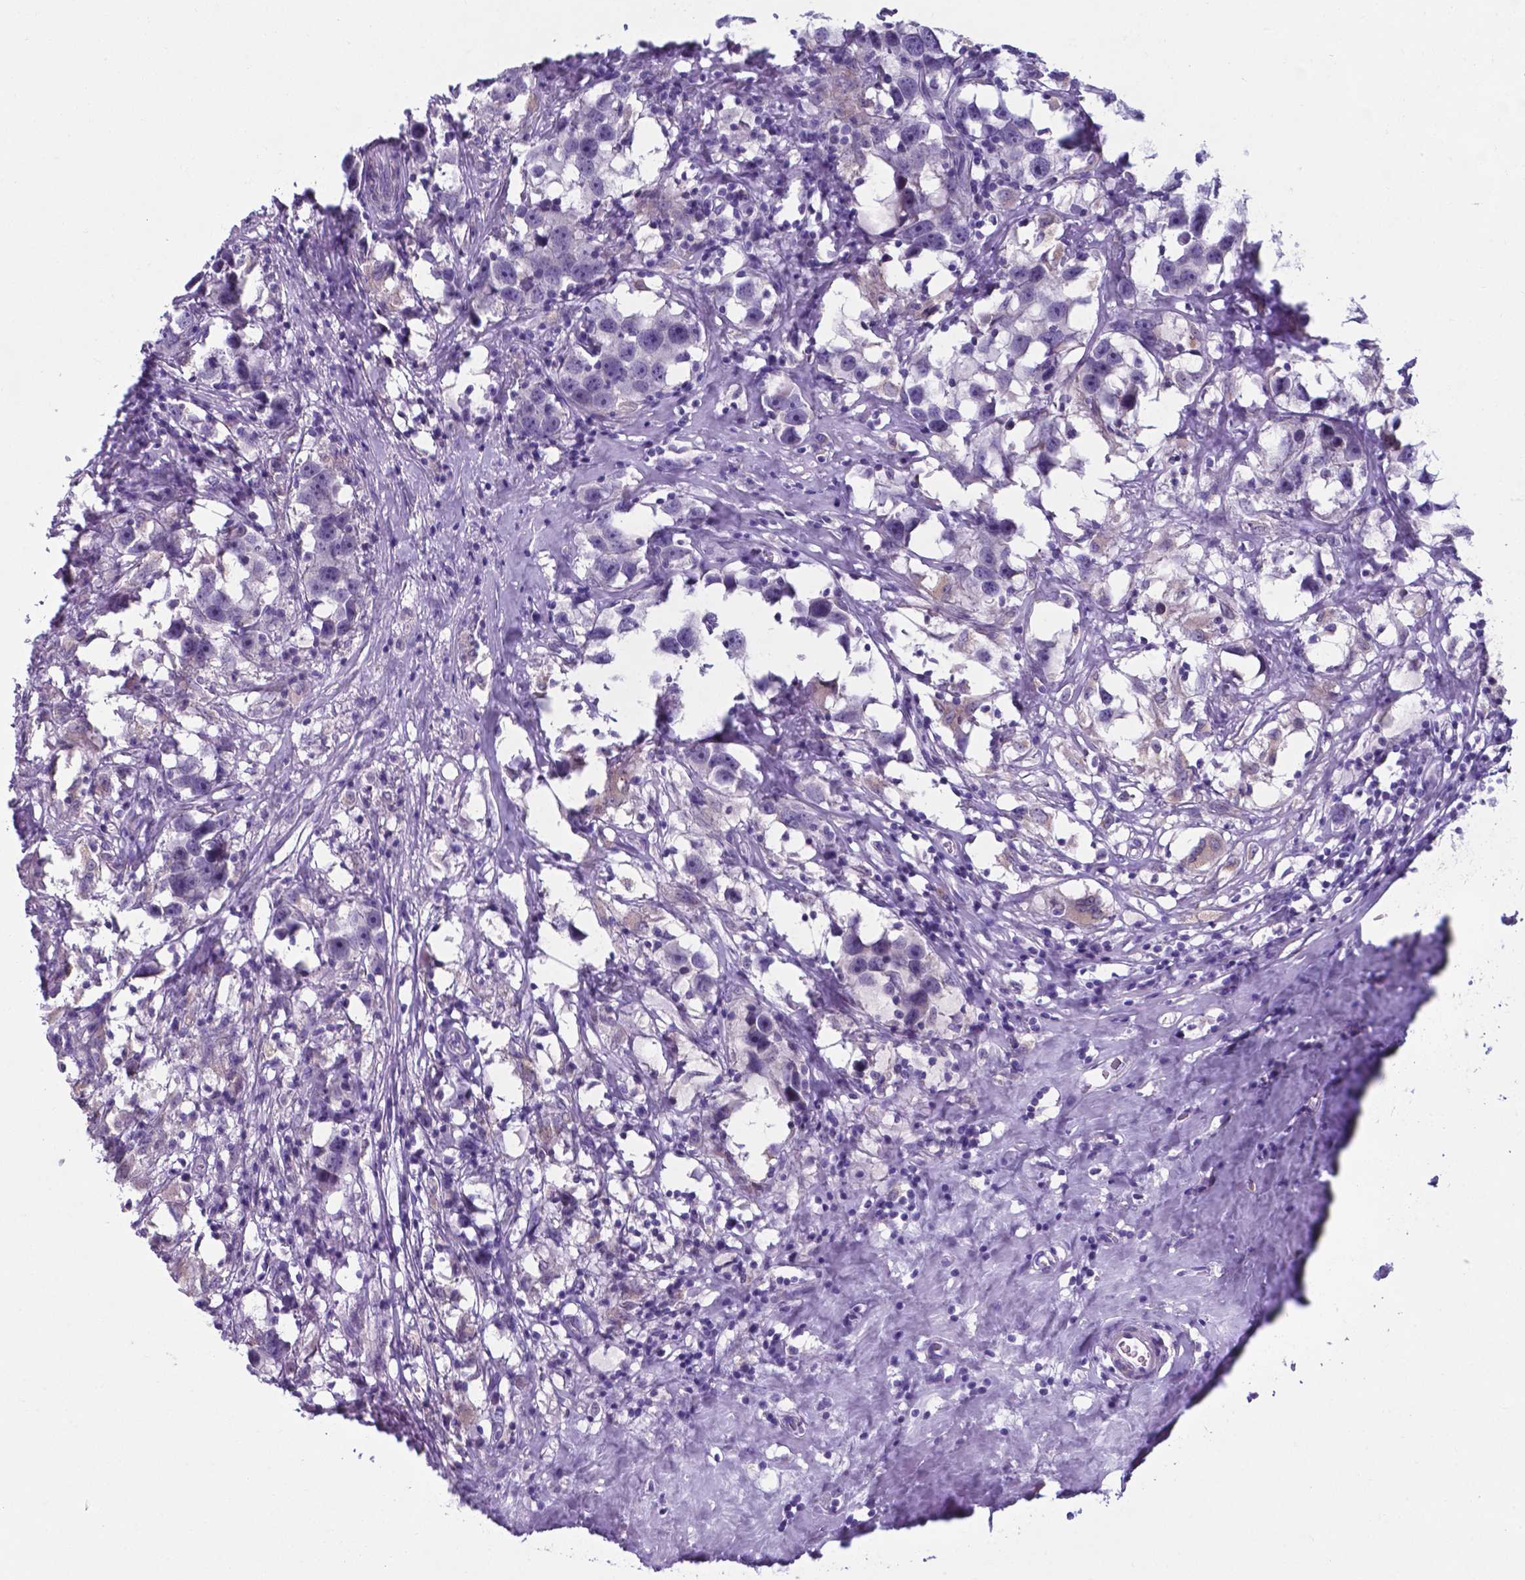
{"staining": {"intensity": "negative", "quantity": "none", "location": "none"}, "tissue": "testis cancer", "cell_type": "Tumor cells", "image_type": "cancer", "snomed": [{"axis": "morphology", "description": "Seminoma, NOS"}, {"axis": "topography", "description": "Testis"}], "caption": "This is a micrograph of IHC staining of testis cancer, which shows no expression in tumor cells.", "gene": "AP5B1", "patient": {"sex": "male", "age": 49}}